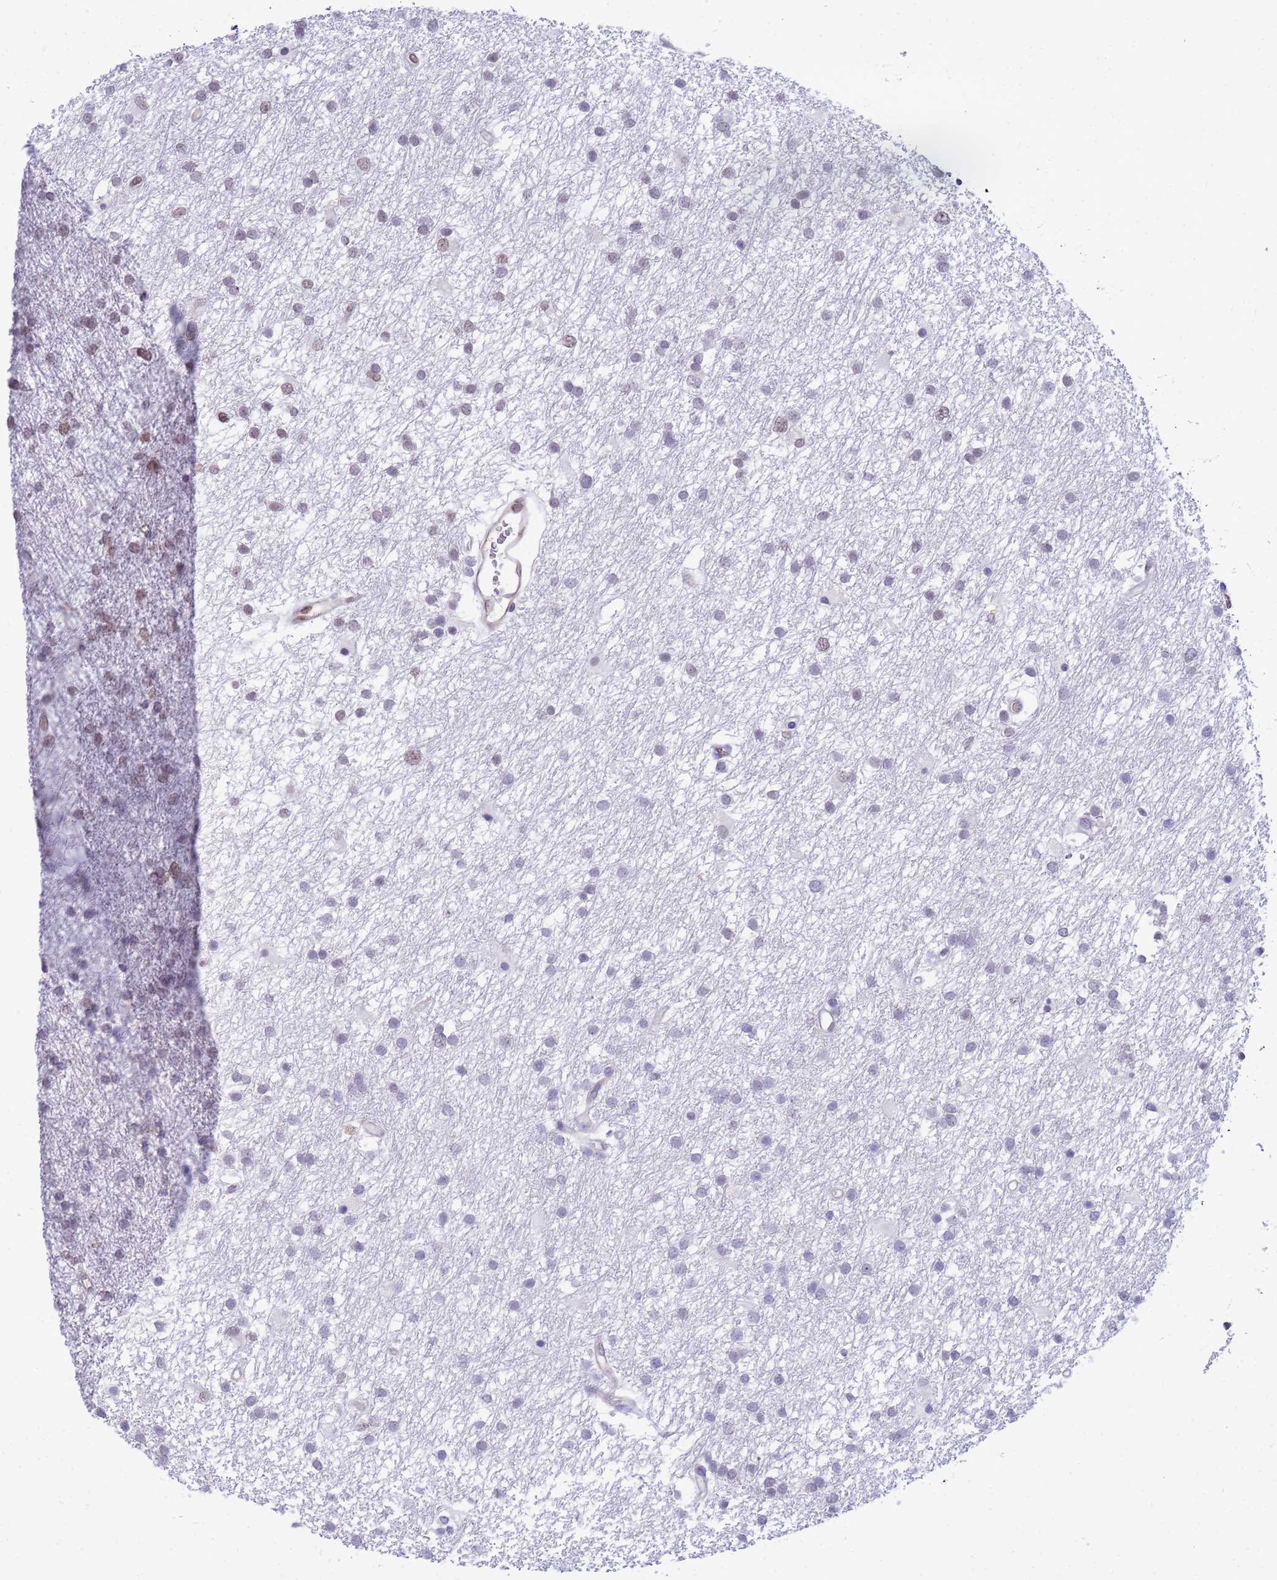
{"staining": {"intensity": "weak", "quantity": "<25%", "location": "nuclear"}, "tissue": "glioma", "cell_type": "Tumor cells", "image_type": "cancer", "snomed": [{"axis": "morphology", "description": "Glioma, malignant, High grade"}, {"axis": "topography", "description": "Brain"}], "caption": "This micrograph is of glioma stained with IHC to label a protein in brown with the nuclei are counter-stained blue. There is no positivity in tumor cells. The staining is performed using DAB brown chromogen with nuclei counter-stained in using hematoxylin.", "gene": "ORM1", "patient": {"sex": "male", "age": 77}}